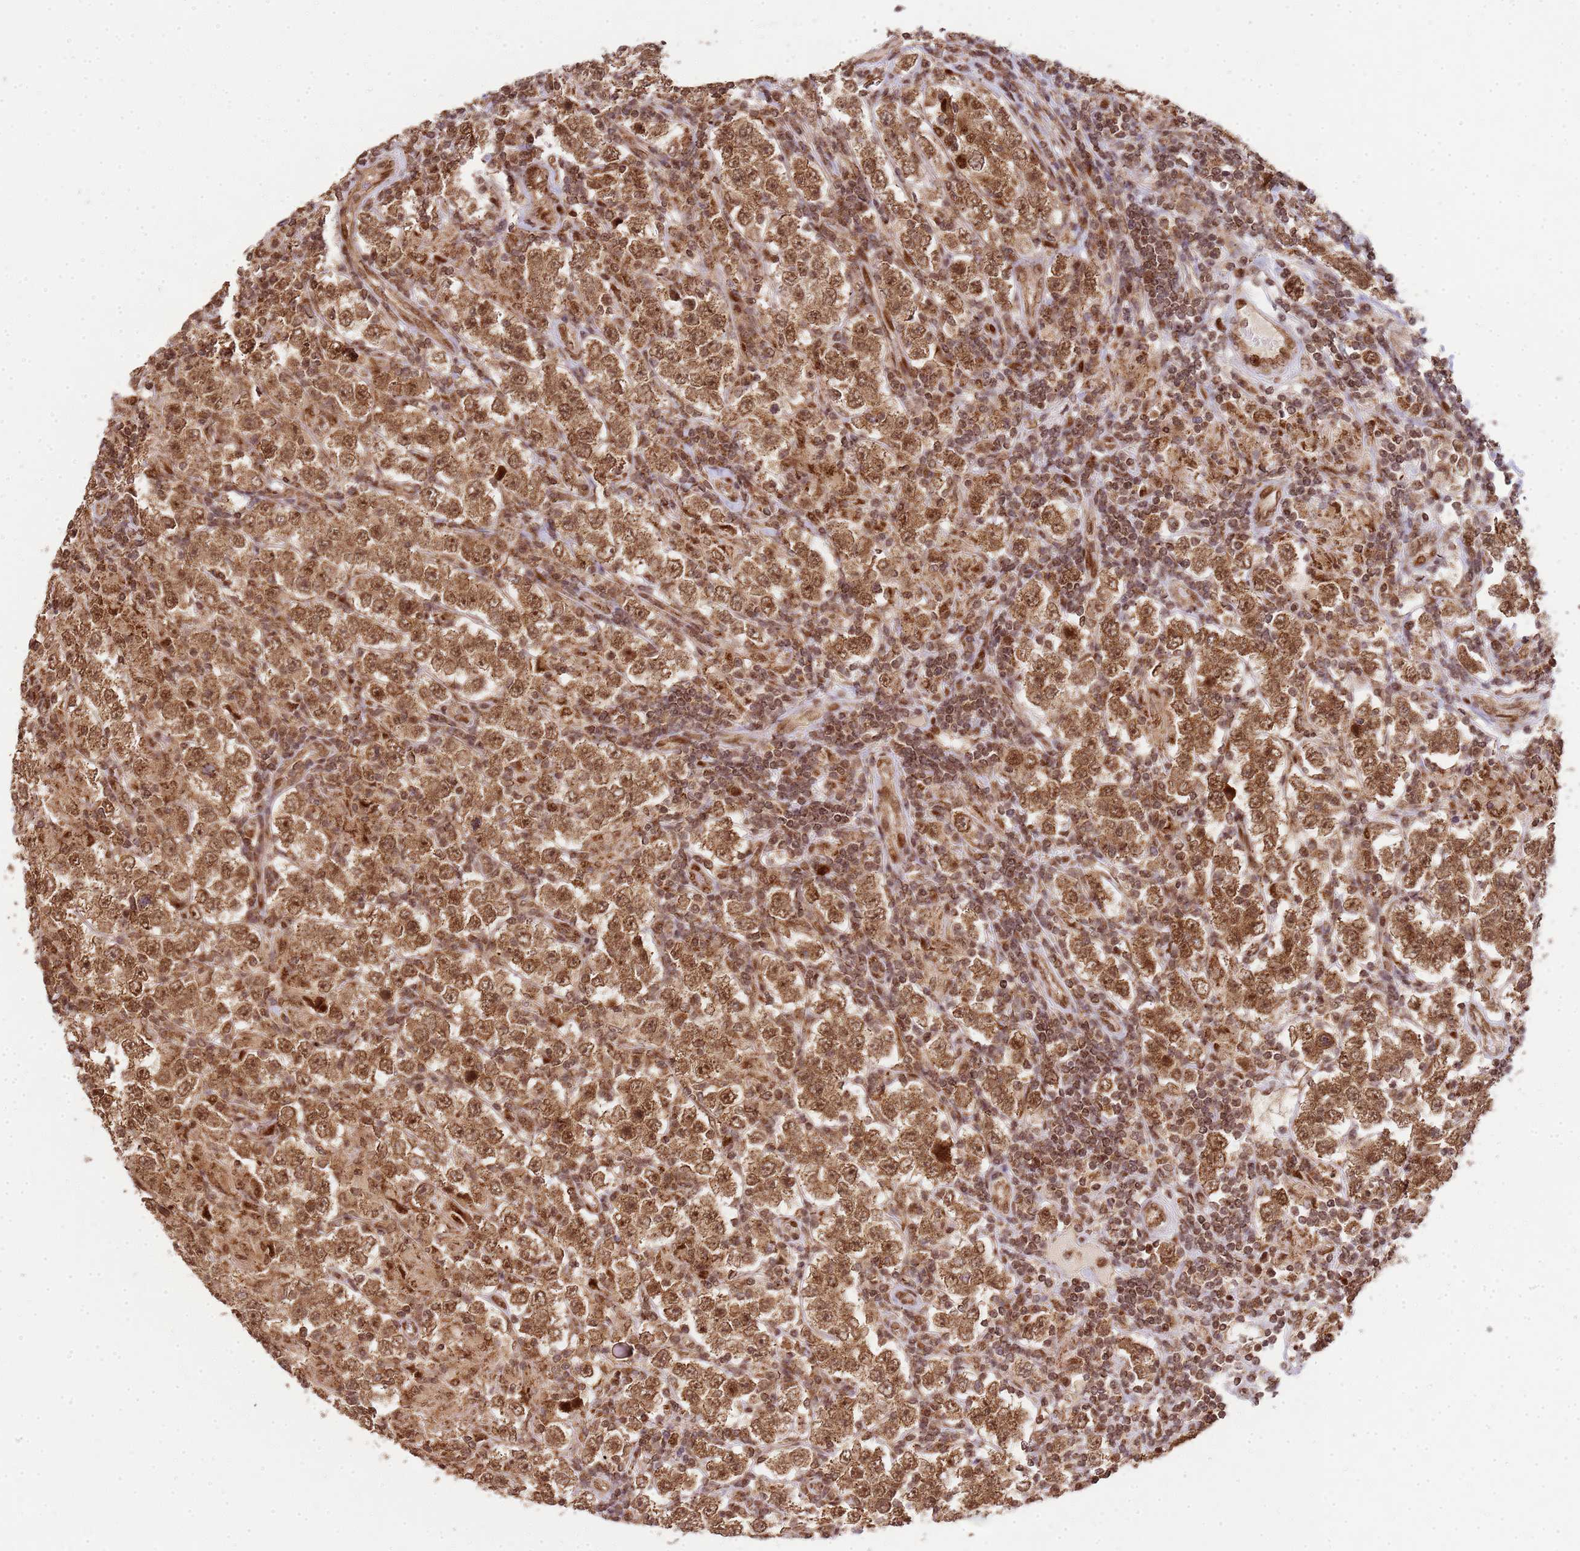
{"staining": {"intensity": "moderate", "quantity": ">75%", "location": "cytoplasmic/membranous,nuclear"}, "tissue": "testis cancer", "cell_type": "Tumor cells", "image_type": "cancer", "snomed": [{"axis": "morphology", "description": "Normal tissue, NOS"}, {"axis": "morphology", "description": "Urothelial carcinoma, High grade"}, {"axis": "morphology", "description": "Seminoma, NOS"}, {"axis": "morphology", "description": "Carcinoma, Embryonal, NOS"}, {"axis": "topography", "description": "Urinary bladder"}, {"axis": "topography", "description": "Testis"}], "caption": "Protein staining of testis cancer tissue exhibits moderate cytoplasmic/membranous and nuclear positivity in approximately >75% of tumor cells.", "gene": "PEX14", "patient": {"sex": "male", "age": 41}}